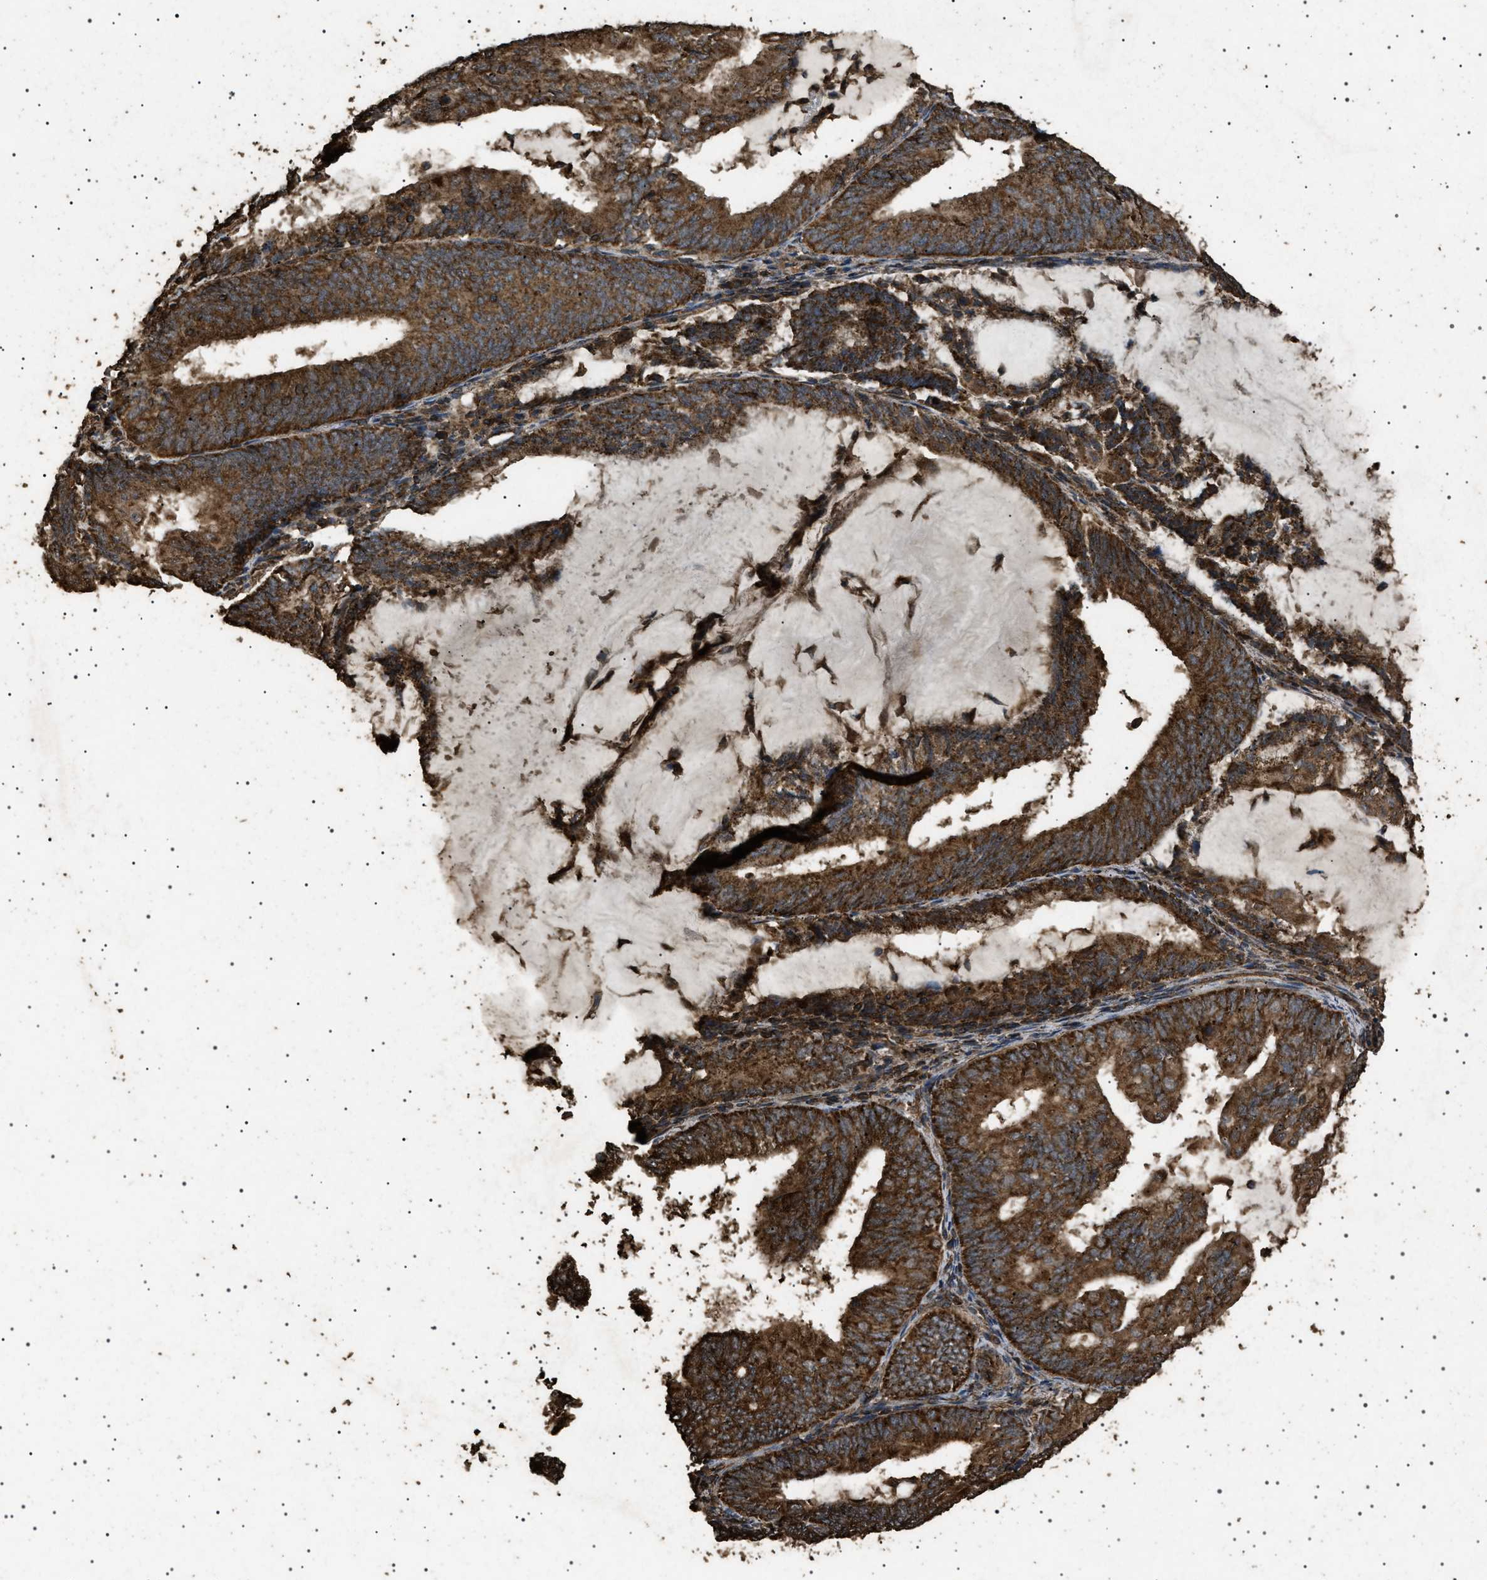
{"staining": {"intensity": "strong", "quantity": ">75%", "location": "cytoplasmic/membranous"}, "tissue": "endometrial cancer", "cell_type": "Tumor cells", "image_type": "cancer", "snomed": [{"axis": "morphology", "description": "Adenocarcinoma, NOS"}, {"axis": "topography", "description": "Endometrium"}], "caption": "Endometrial cancer tissue reveals strong cytoplasmic/membranous expression in approximately >75% of tumor cells", "gene": "CYRIA", "patient": {"sex": "female", "age": 81}}